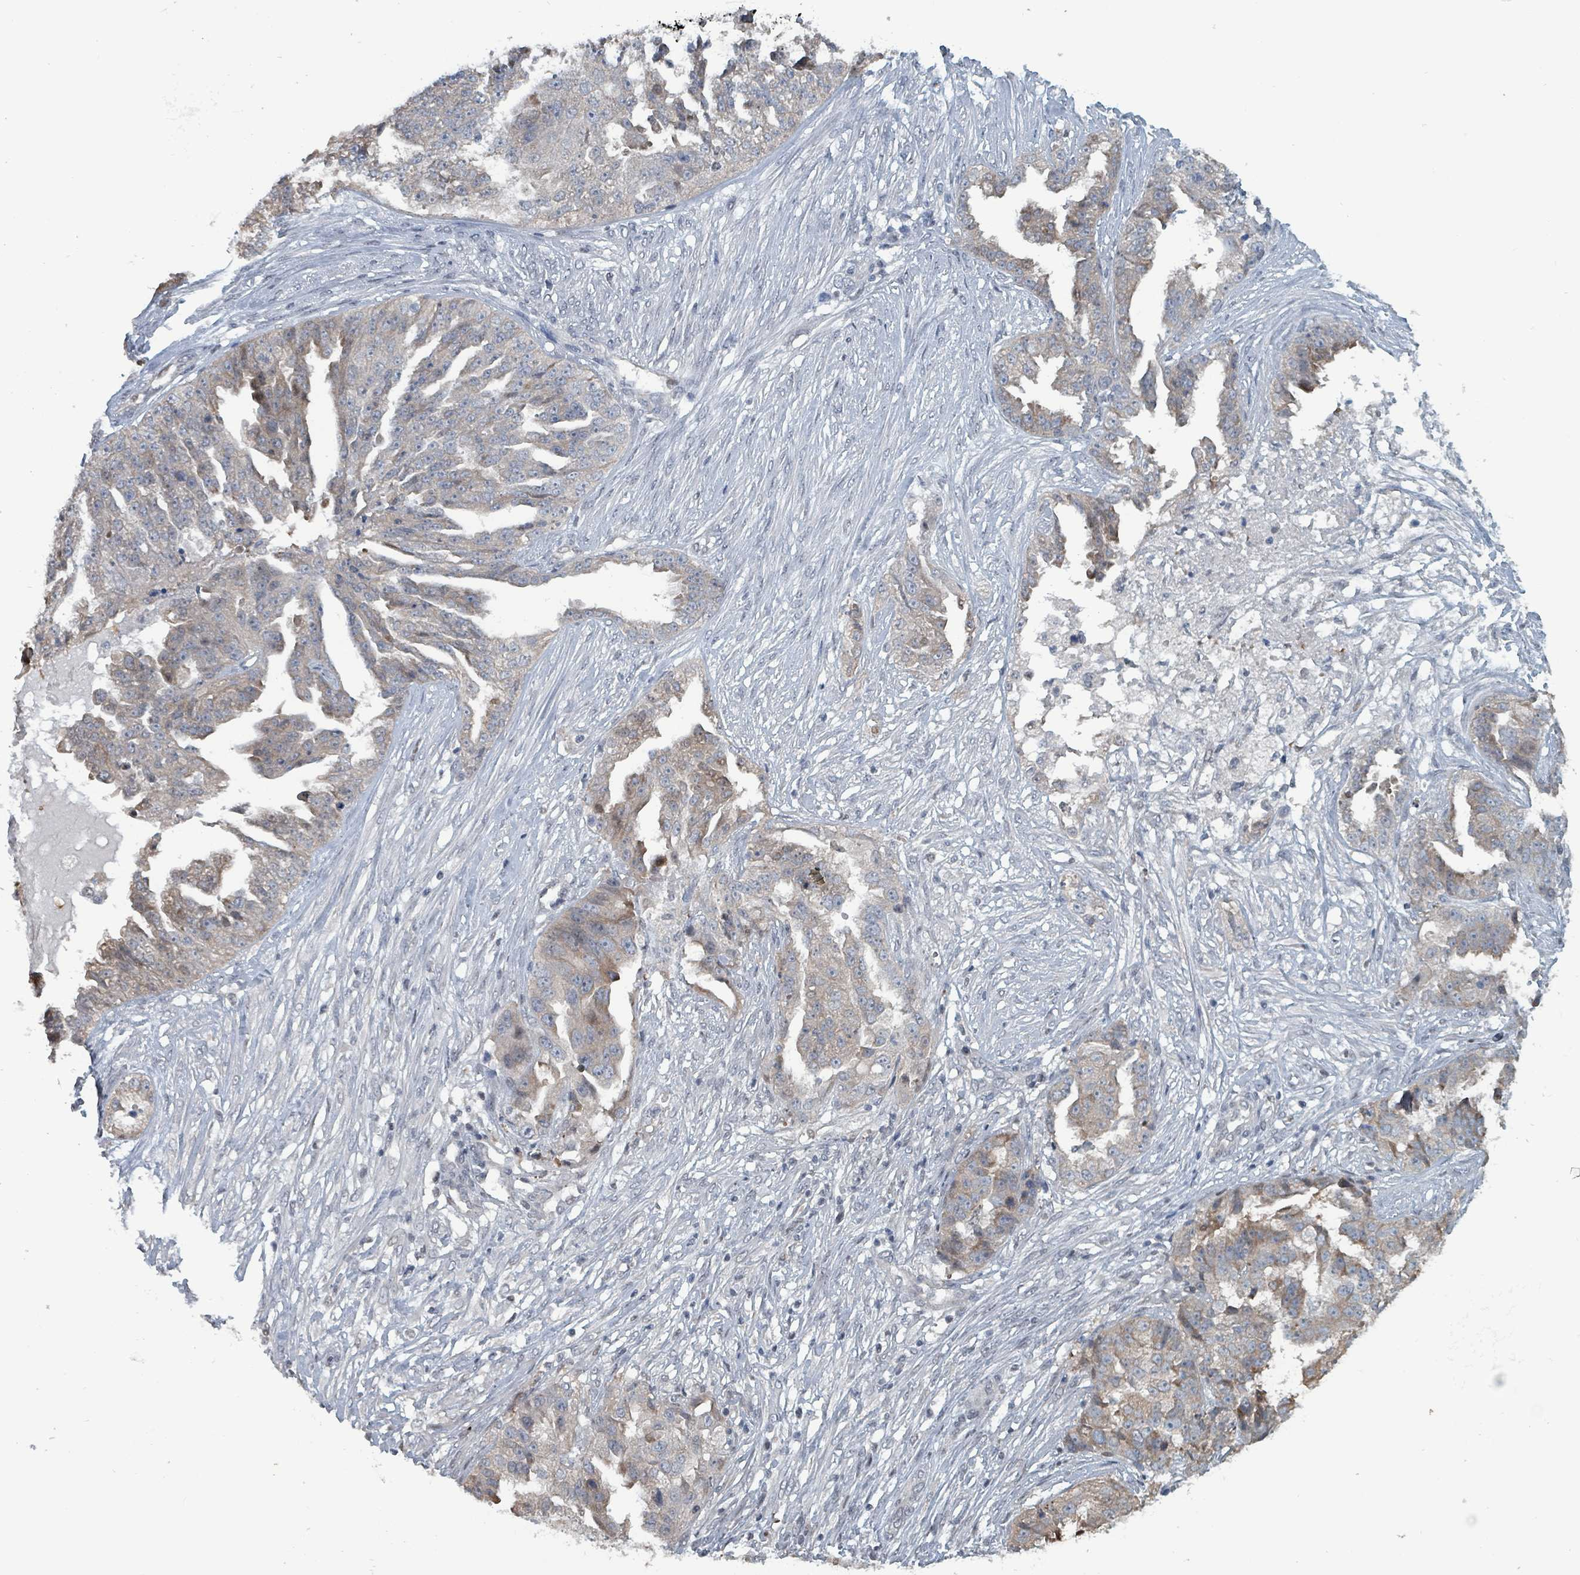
{"staining": {"intensity": "weak", "quantity": "25%-75%", "location": "cytoplasmic/membranous"}, "tissue": "ovarian cancer", "cell_type": "Tumor cells", "image_type": "cancer", "snomed": [{"axis": "morphology", "description": "Cystadenocarcinoma, serous, NOS"}, {"axis": "topography", "description": "Ovary"}], "caption": "Ovarian serous cystadenocarcinoma stained with a protein marker shows weak staining in tumor cells.", "gene": "BIVM", "patient": {"sex": "female", "age": 58}}